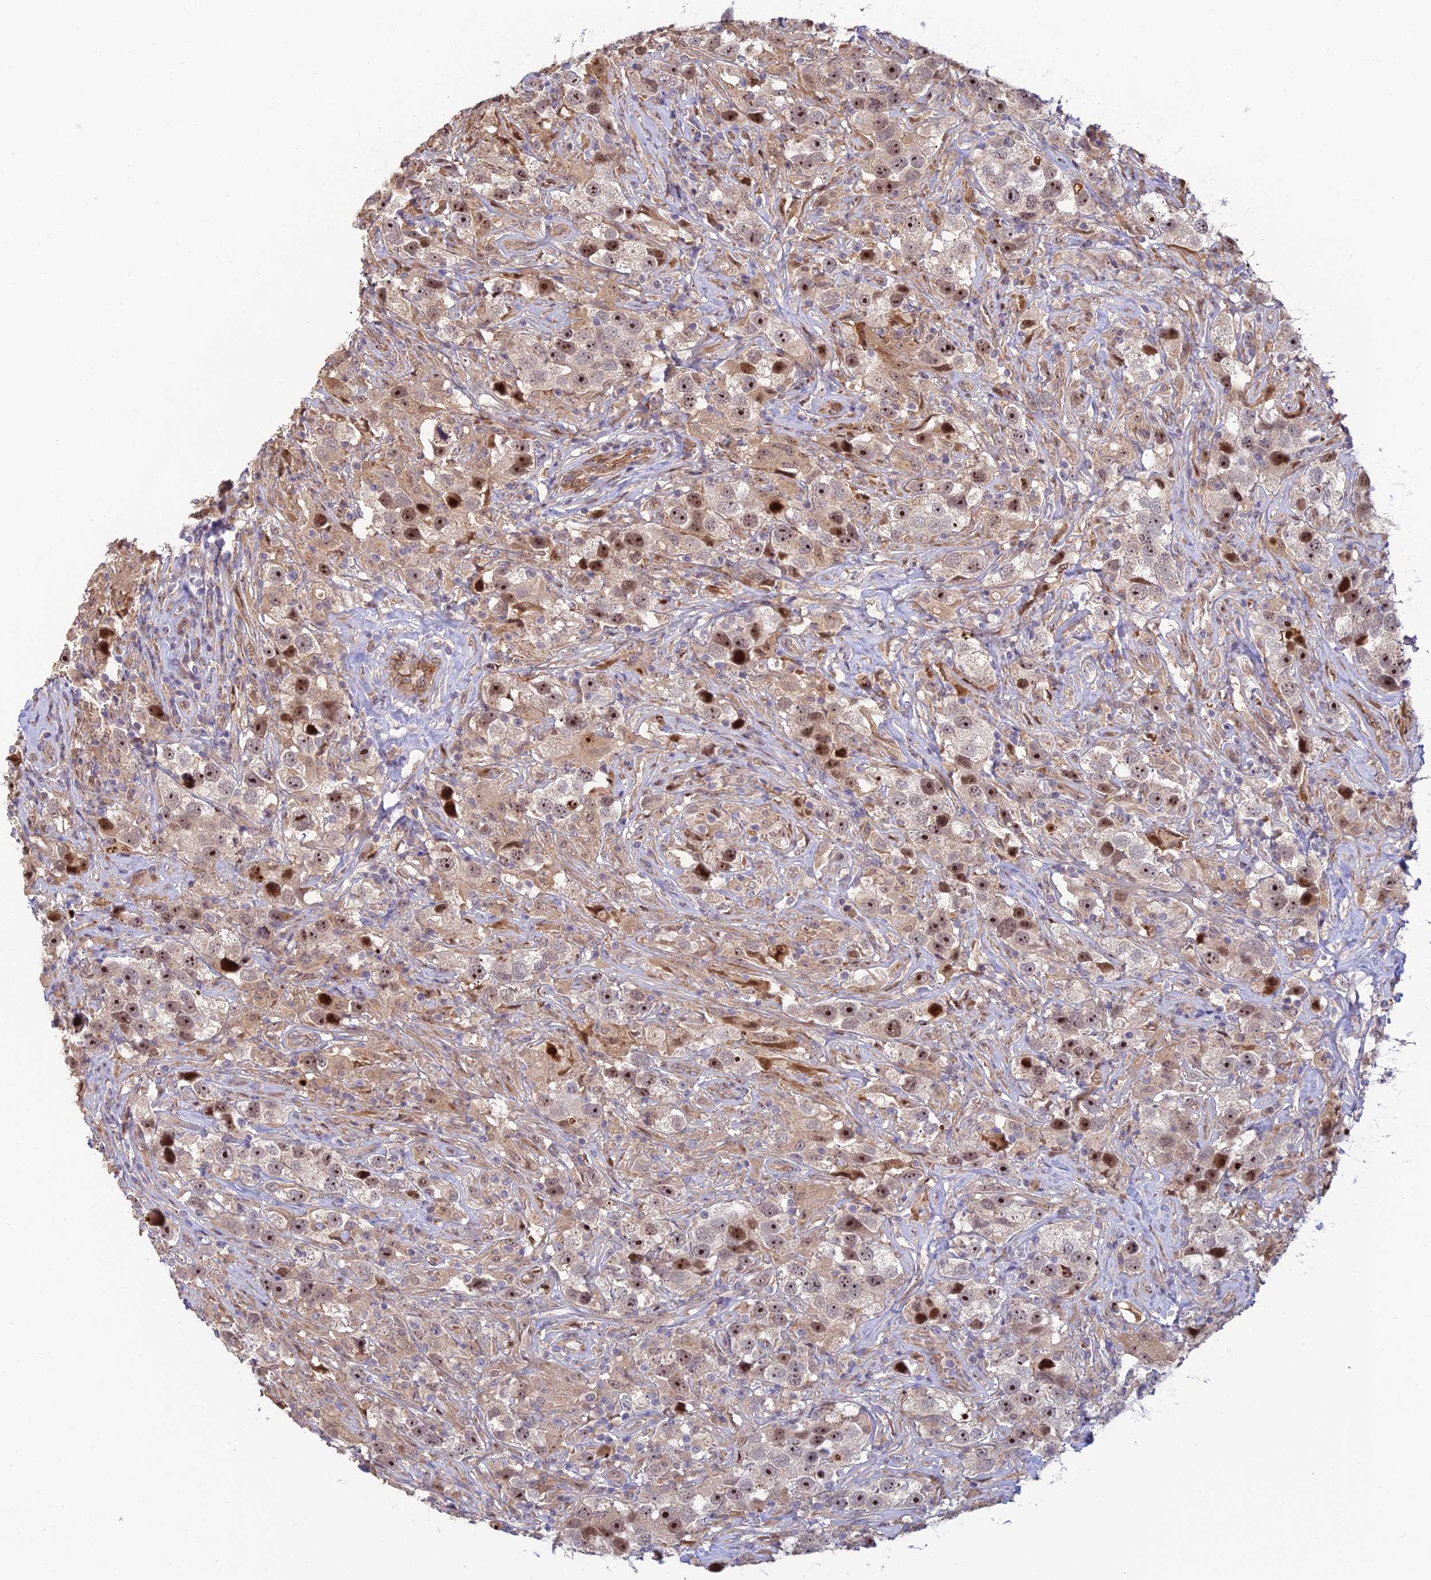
{"staining": {"intensity": "strong", "quantity": "25%-75%", "location": "cytoplasmic/membranous,nuclear"}, "tissue": "testis cancer", "cell_type": "Tumor cells", "image_type": "cancer", "snomed": [{"axis": "morphology", "description": "Seminoma, NOS"}, {"axis": "topography", "description": "Testis"}], "caption": "Human testis cancer stained with a protein marker displays strong staining in tumor cells.", "gene": "UFSP2", "patient": {"sex": "male", "age": 49}}